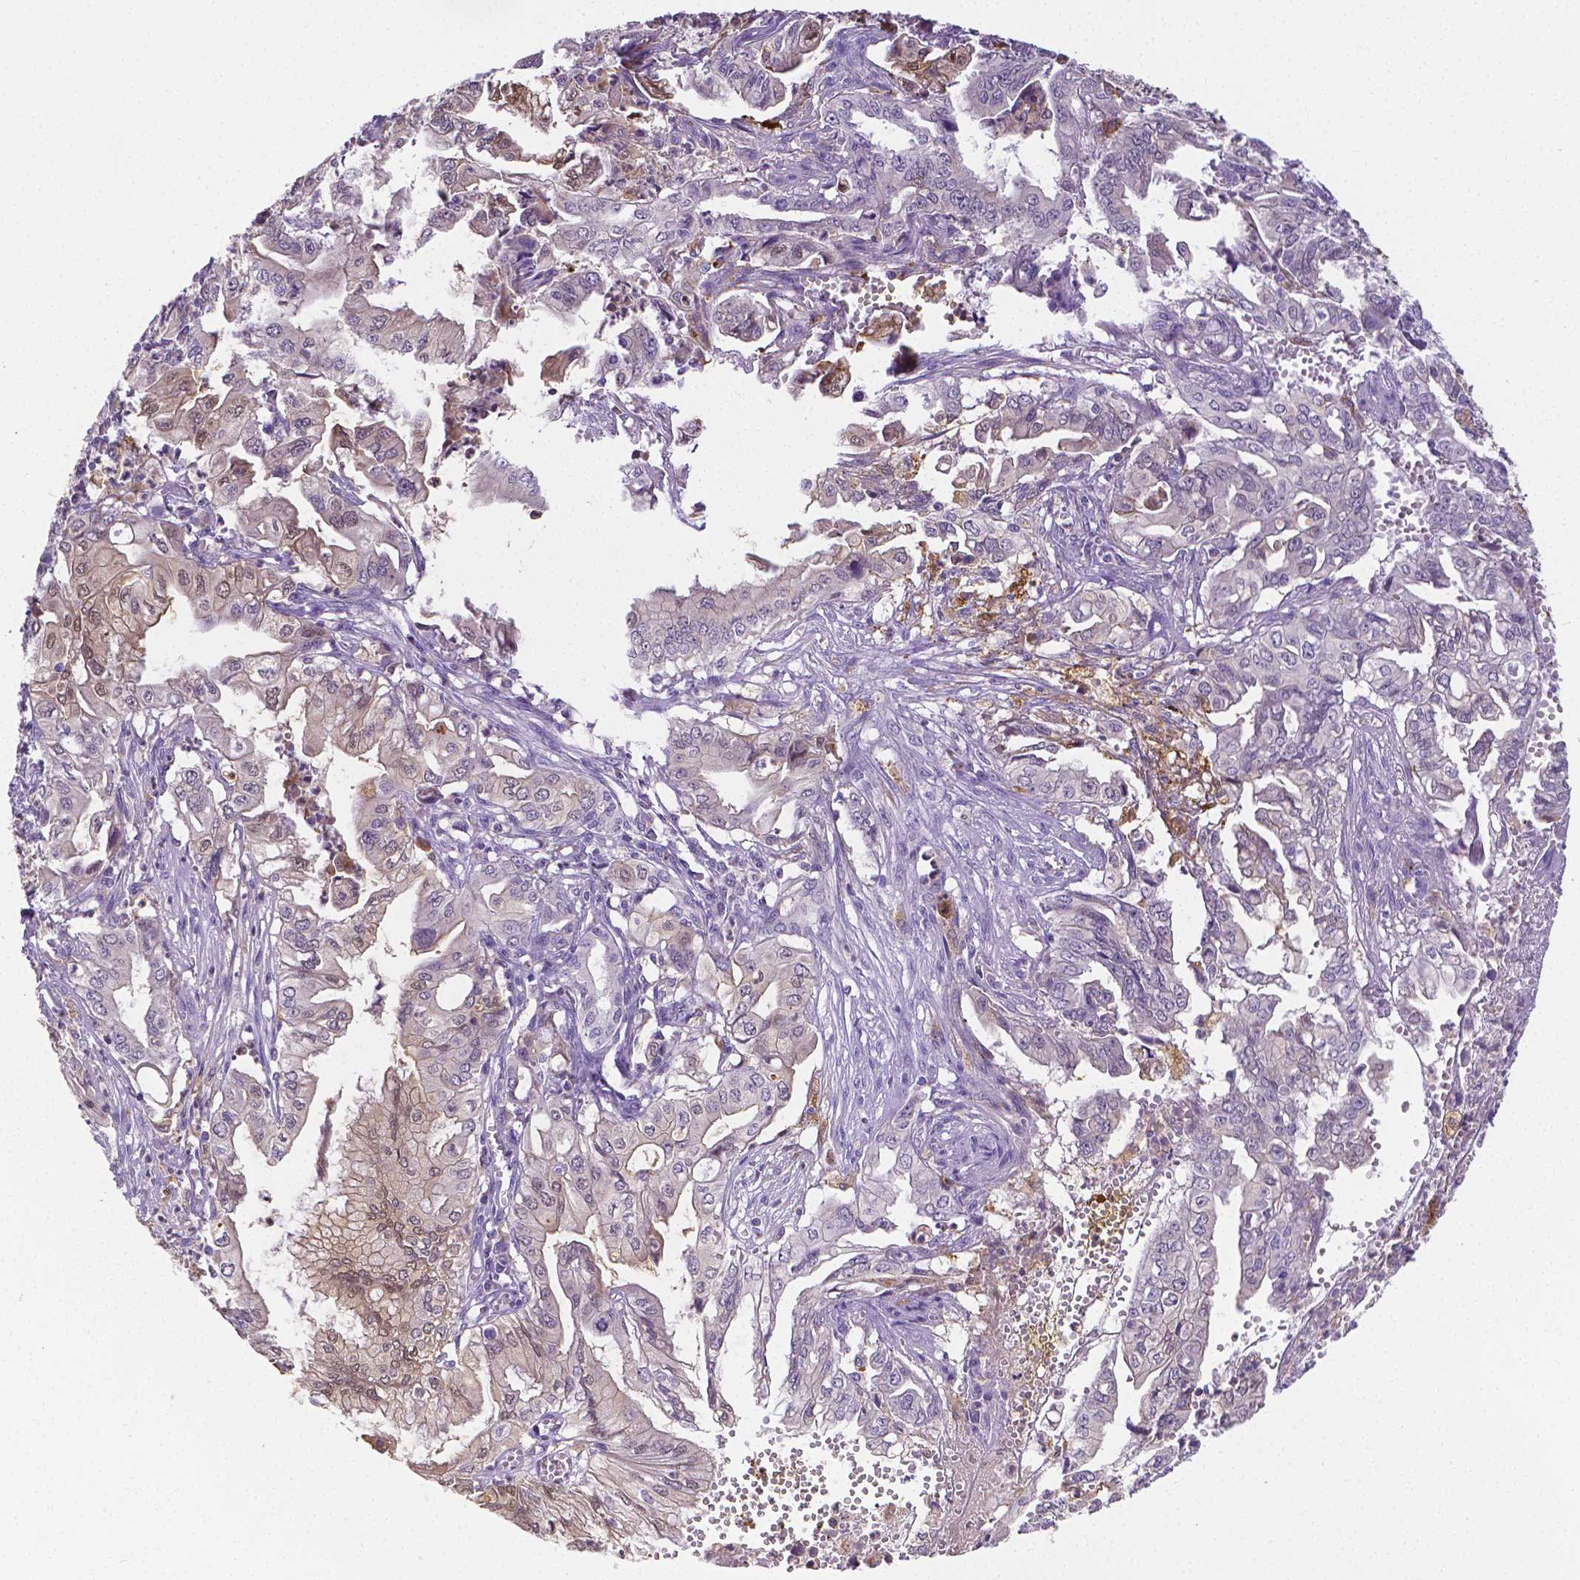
{"staining": {"intensity": "weak", "quantity": "<25%", "location": "nuclear"}, "tissue": "pancreatic cancer", "cell_type": "Tumor cells", "image_type": "cancer", "snomed": [{"axis": "morphology", "description": "Adenocarcinoma, NOS"}, {"axis": "topography", "description": "Pancreas"}], "caption": "Pancreatic adenocarcinoma was stained to show a protein in brown. There is no significant expression in tumor cells.", "gene": "NXPH2", "patient": {"sex": "male", "age": 68}}